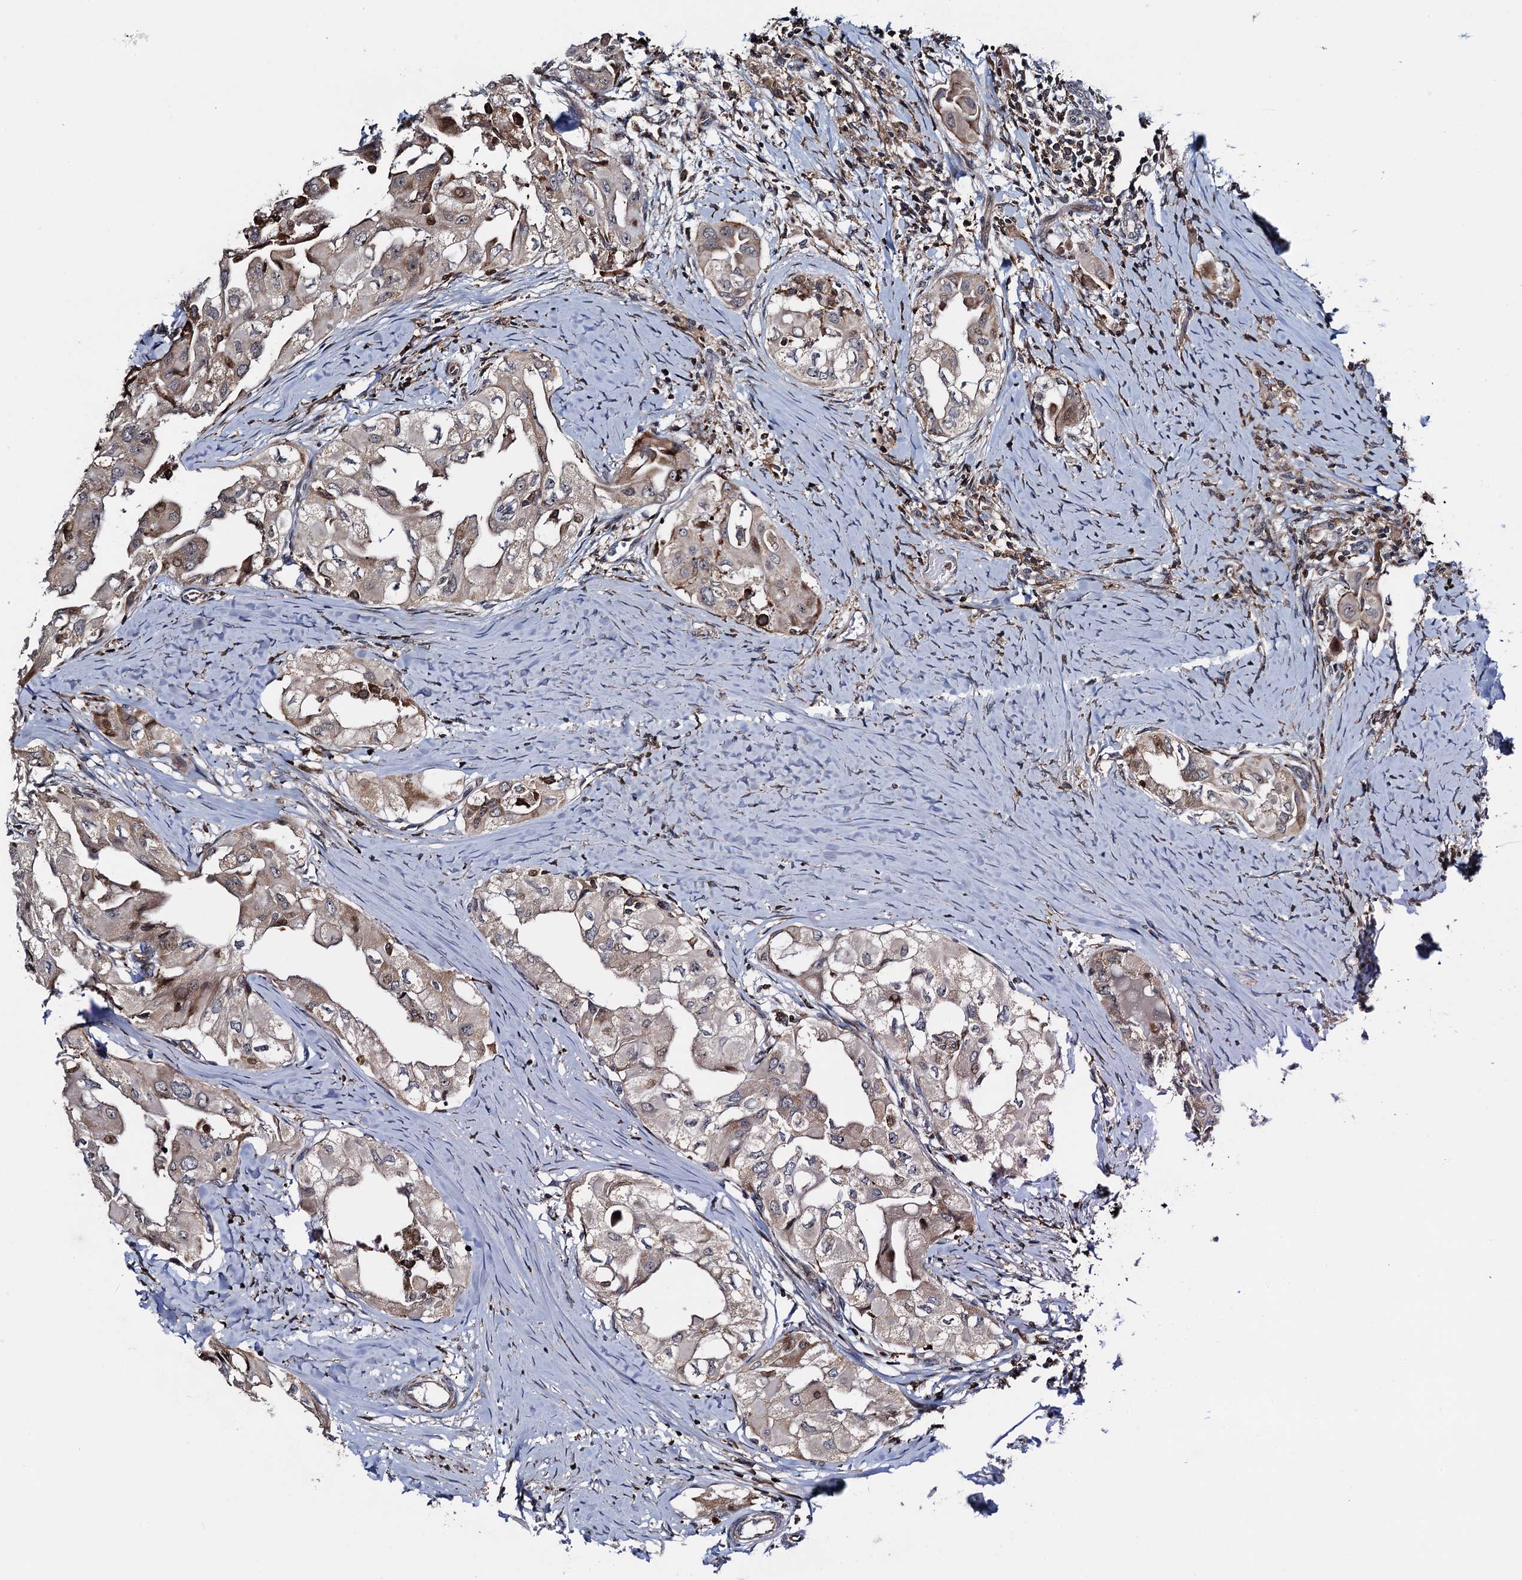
{"staining": {"intensity": "weak", "quantity": "<25%", "location": "cytoplasmic/membranous"}, "tissue": "thyroid cancer", "cell_type": "Tumor cells", "image_type": "cancer", "snomed": [{"axis": "morphology", "description": "Papillary adenocarcinoma, NOS"}, {"axis": "topography", "description": "Thyroid gland"}], "caption": "This is an immunohistochemistry (IHC) image of papillary adenocarcinoma (thyroid). There is no staining in tumor cells.", "gene": "CCDC102A", "patient": {"sex": "female", "age": 59}}